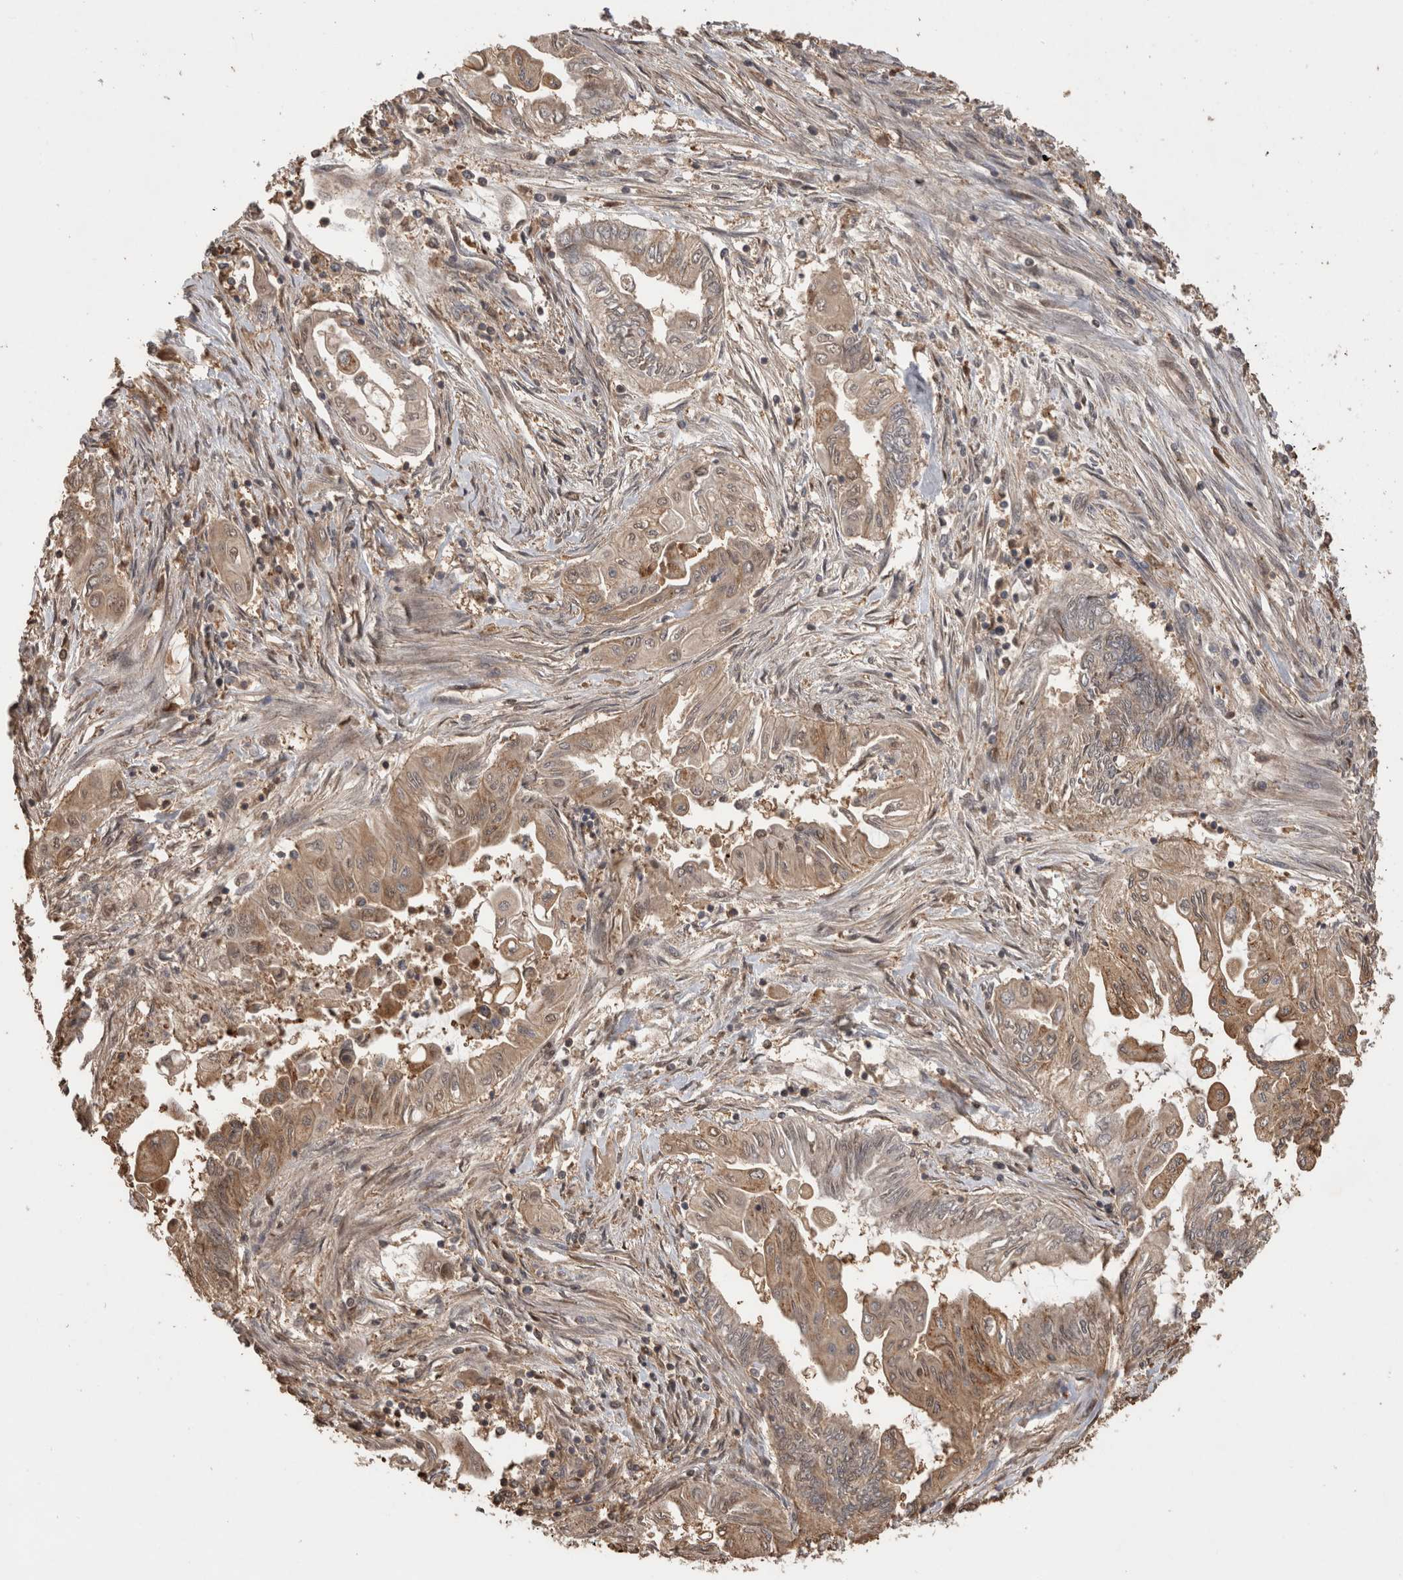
{"staining": {"intensity": "moderate", "quantity": ">75%", "location": "cytoplasmic/membranous"}, "tissue": "endometrial cancer", "cell_type": "Tumor cells", "image_type": "cancer", "snomed": [{"axis": "morphology", "description": "Adenocarcinoma, NOS"}, {"axis": "topography", "description": "Uterus"}, {"axis": "topography", "description": "Endometrium"}], "caption": "Immunohistochemistry (IHC) of endometrial cancer (adenocarcinoma) shows medium levels of moderate cytoplasmic/membranous positivity in about >75% of tumor cells. Immunohistochemistry (IHC) stains the protein in brown and the nuclei are stained blue.", "gene": "IMMP2L", "patient": {"sex": "female", "age": 70}}